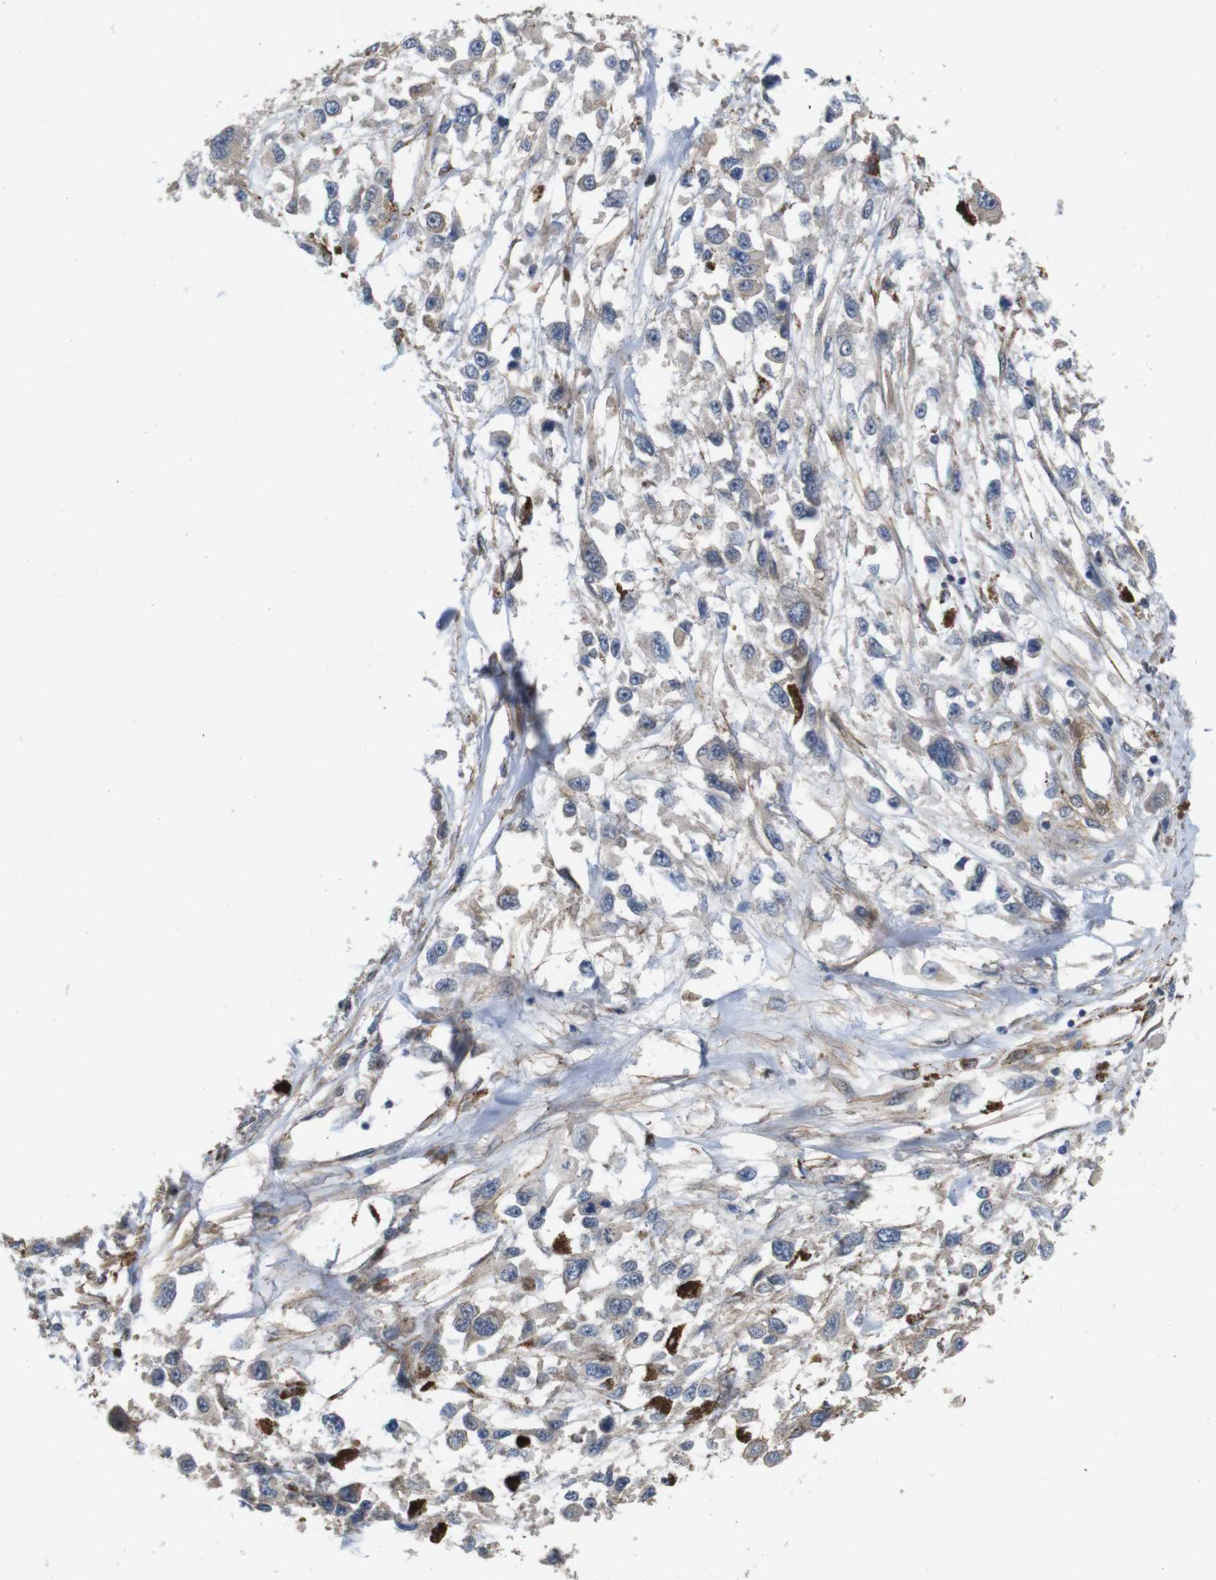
{"staining": {"intensity": "weak", "quantity": ">75%", "location": "cytoplasmic/membranous"}, "tissue": "melanoma", "cell_type": "Tumor cells", "image_type": "cancer", "snomed": [{"axis": "morphology", "description": "Malignant melanoma, Metastatic site"}, {"axis": "topography", "description": "Lymph node"}], "caption": "A histopathology image showing weak cytoplasmic/membranous staining in about >75% of tumor cells in malignant melanoma (metastatic site), as visualized by brown immunohistochemical staining.", "gene": "GGT7", "patient": {"sex": "male", "age": 59}}